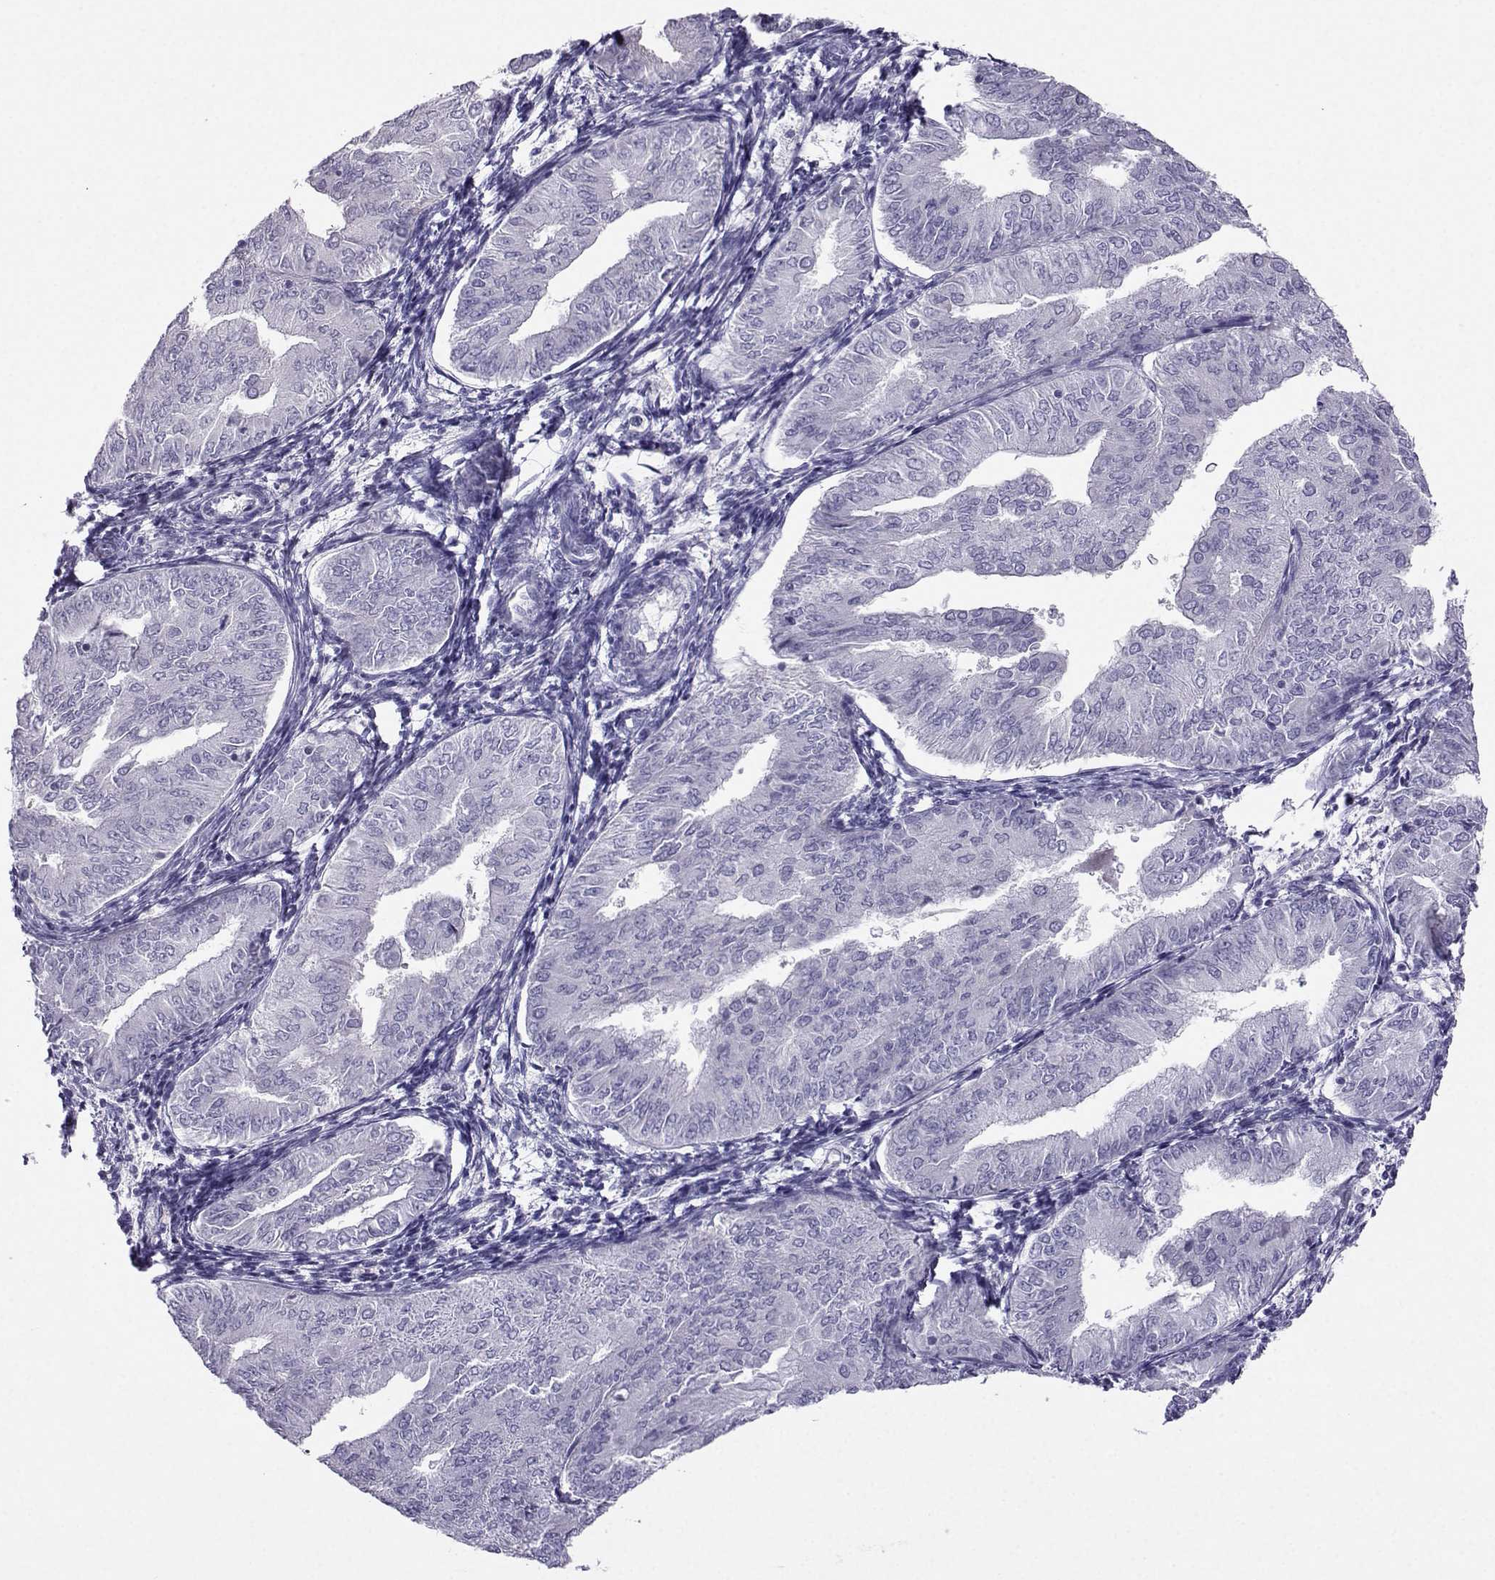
{"staining": {"intensity": "negative", "quantity": "none", "location": "none"}, "tissue": "endometrial cancer", "cell_type": "Tumor cells", "image_type": "cancer", "snomed": [{"axis": "morphology", "description": "Adenocarcinoma, NOS"}, {"axis": "topography", "description": "Endometrium"}], "caption": "There is no significant expression in tumor cells of endometrial adenocarcinoma.", "gene": "FBXO24", "patient": {"sex": "female", "age": 53}}